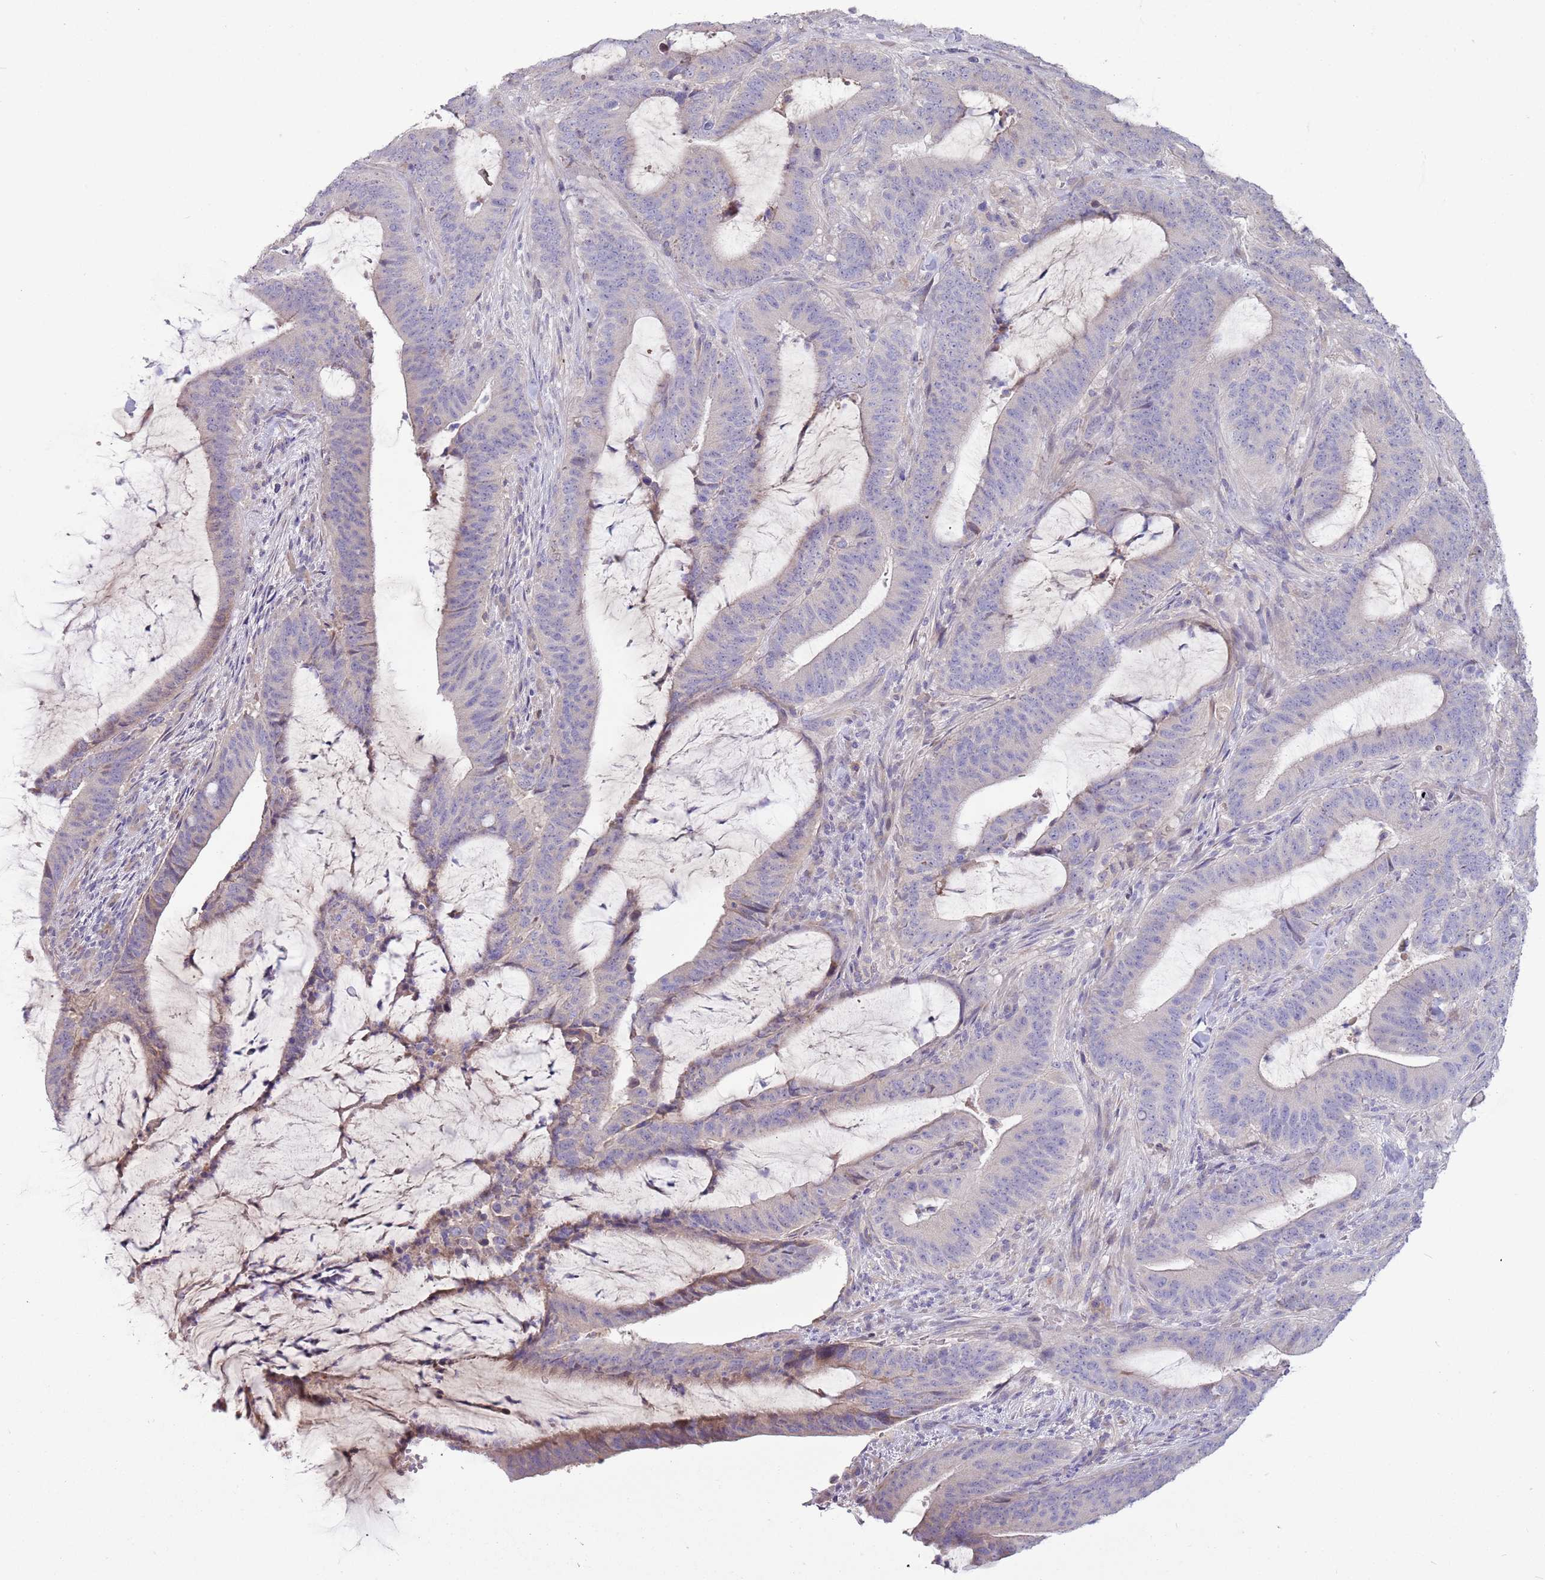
{"staining": {"intensity": "negative", "quantity": "none", "location": "none"}, "tissue": "colorectal cancer", "cell_type": "Tumor cells", "image_type": "cancer", "snomed": [{"axis": "morphology", "description": "Adenocarcinoma, NOS"}, {"axis": "topography", "description": "Colon"}], "caption": "The photomicrograph demonstrates no staining of tumor cells in adenocarcinoma (colorectal).", "gene": "CABYR", "patient": {"sex": "female", "age": 43}}